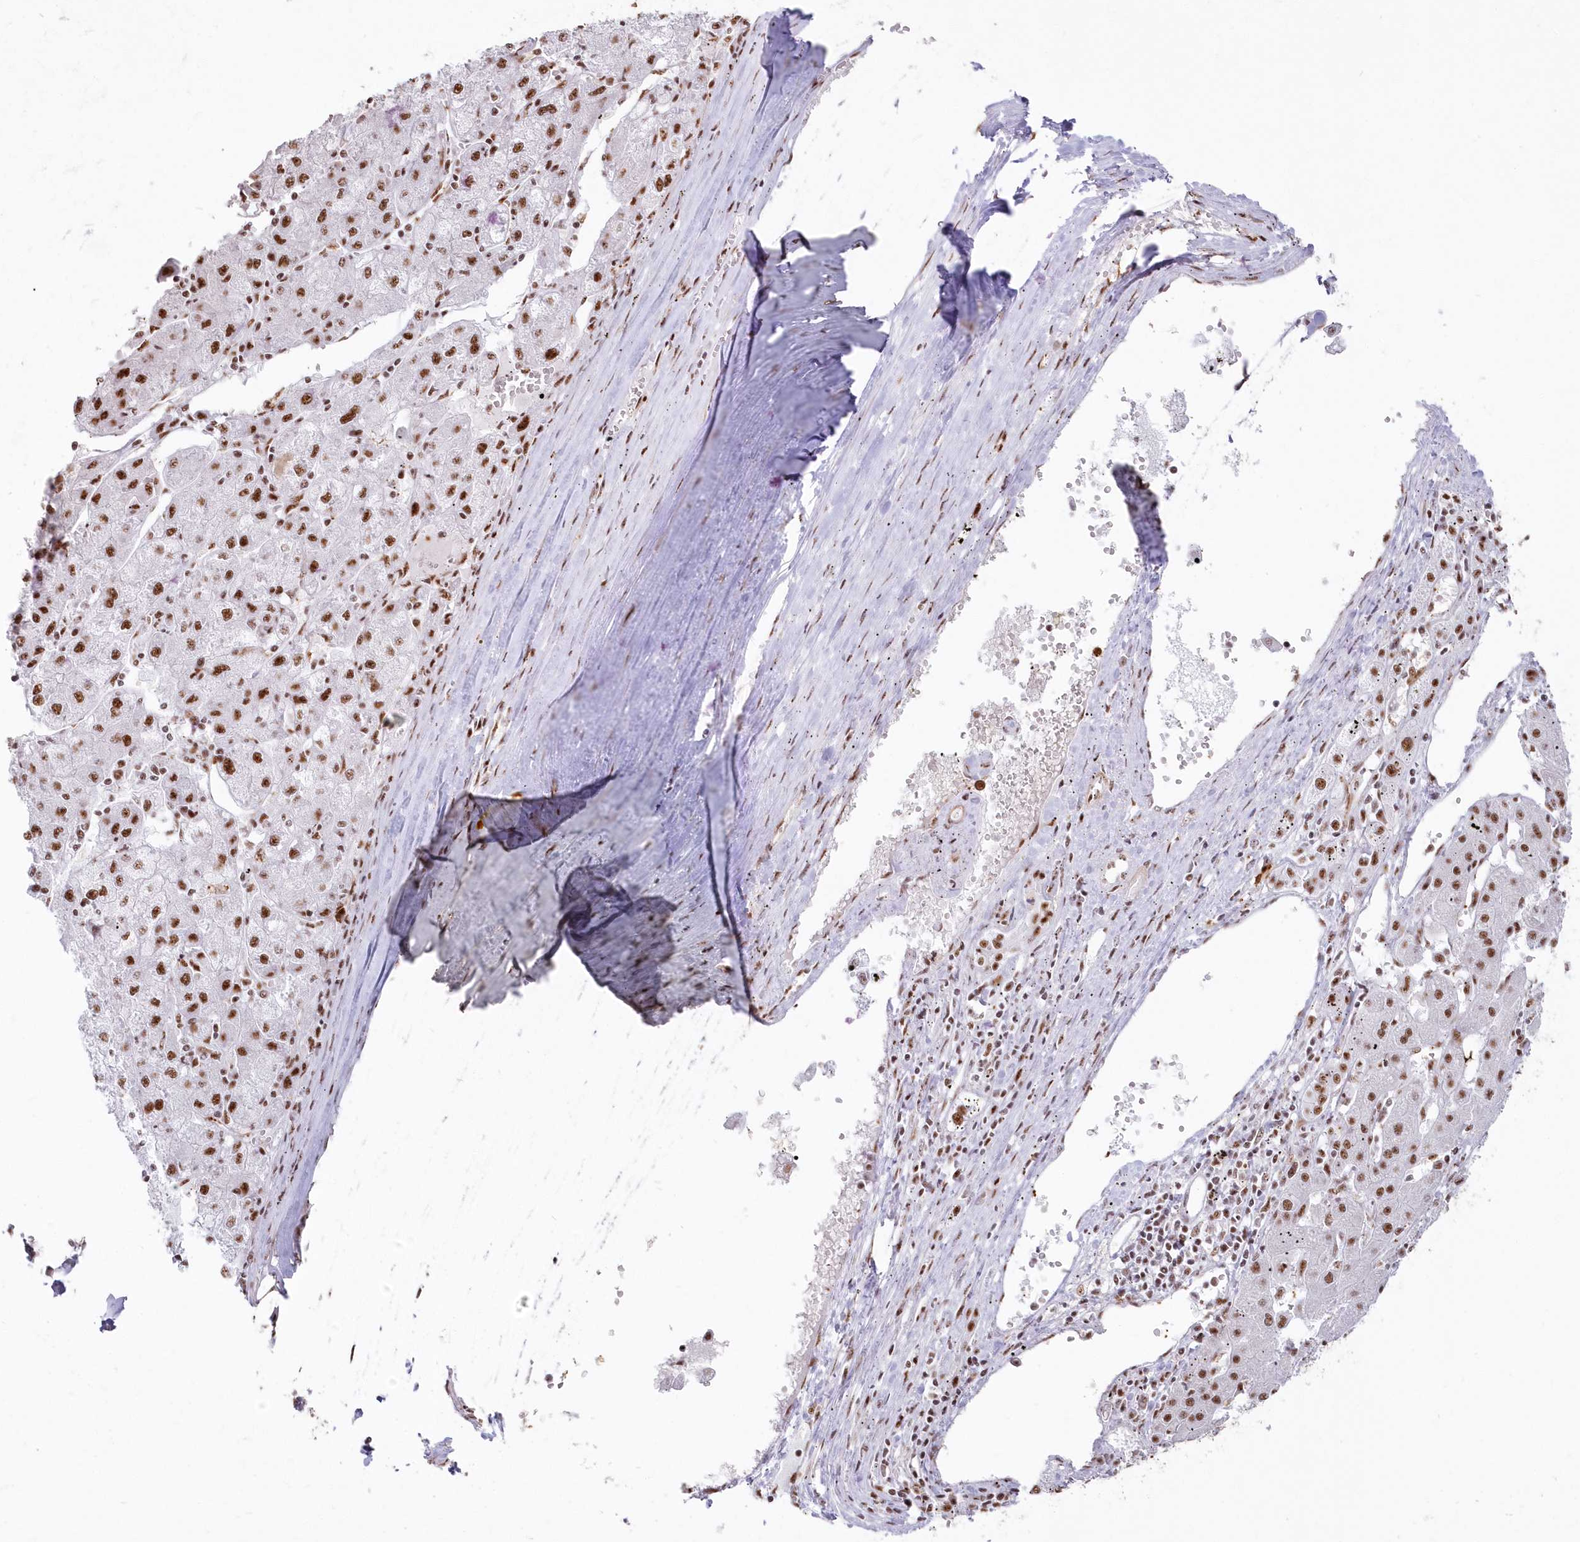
{"staining": {"intensity": "strong", "quantity": ">75%", "location": "nuclear"}, "tissue": "liver cancer", "cell_type": "Tumor cells", "image_type": "cancer", "snomed": [{"axis": "morphology", "description": "Carcinoma, Hepatocellular, NOS"}, {"axis": "topography", "description": "Liver"}], "caption": "Immunohistochemistry micrograph of hepatocellular carcinoma (liver) stained for a protein (brown), which reveals high levels of strong nuclear staining in approximately >75% of tumor cells.", "gene": "DDX46", "patient": {"sex": "male", "age": 72}}